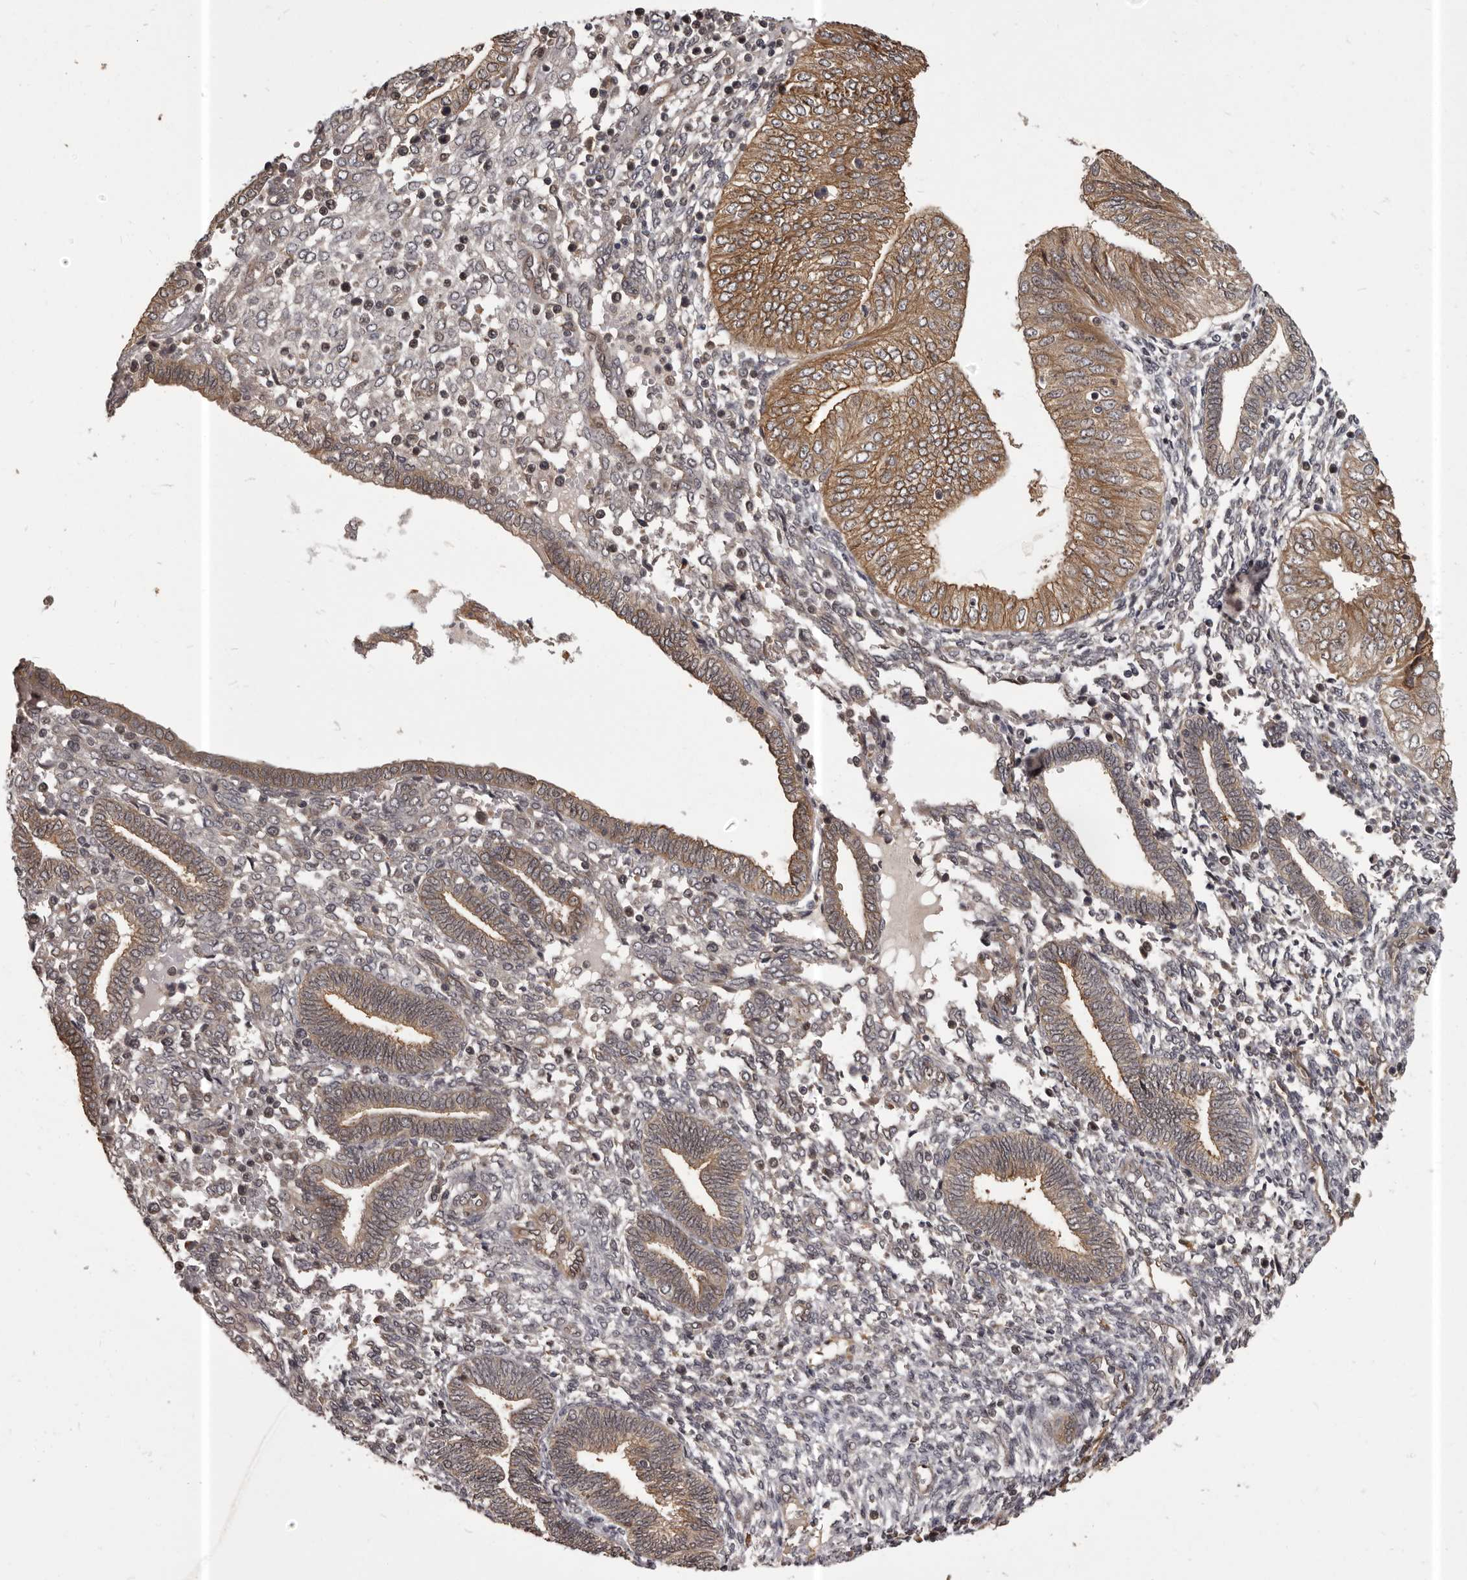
{"staining": {"intensity": "moderate", "quantity": "25%-75%", "location": "cytoplasmic/membranous"}, "tissue": "endometrial cancer", "cell_type": "Tumor cells", "image_type": "cancer", "snomed": [{"axis": "morphology", "description": "Normal tissue, NOS"}, {"axis": "morphology", "description": "Adenocarcinoma, NOS"}, {"axis": "topography", "description": "Endometrium"}], "caption": "An image showing moderate cytoplasmic/membranous expression in about 25%-75% of tumor cells in endometrial cancer (adenocarcinoma), as visualized by brown immunohistochemical staining.", "gene": "SLITRK6", "patient": {"sex": "female", "age": 53}}